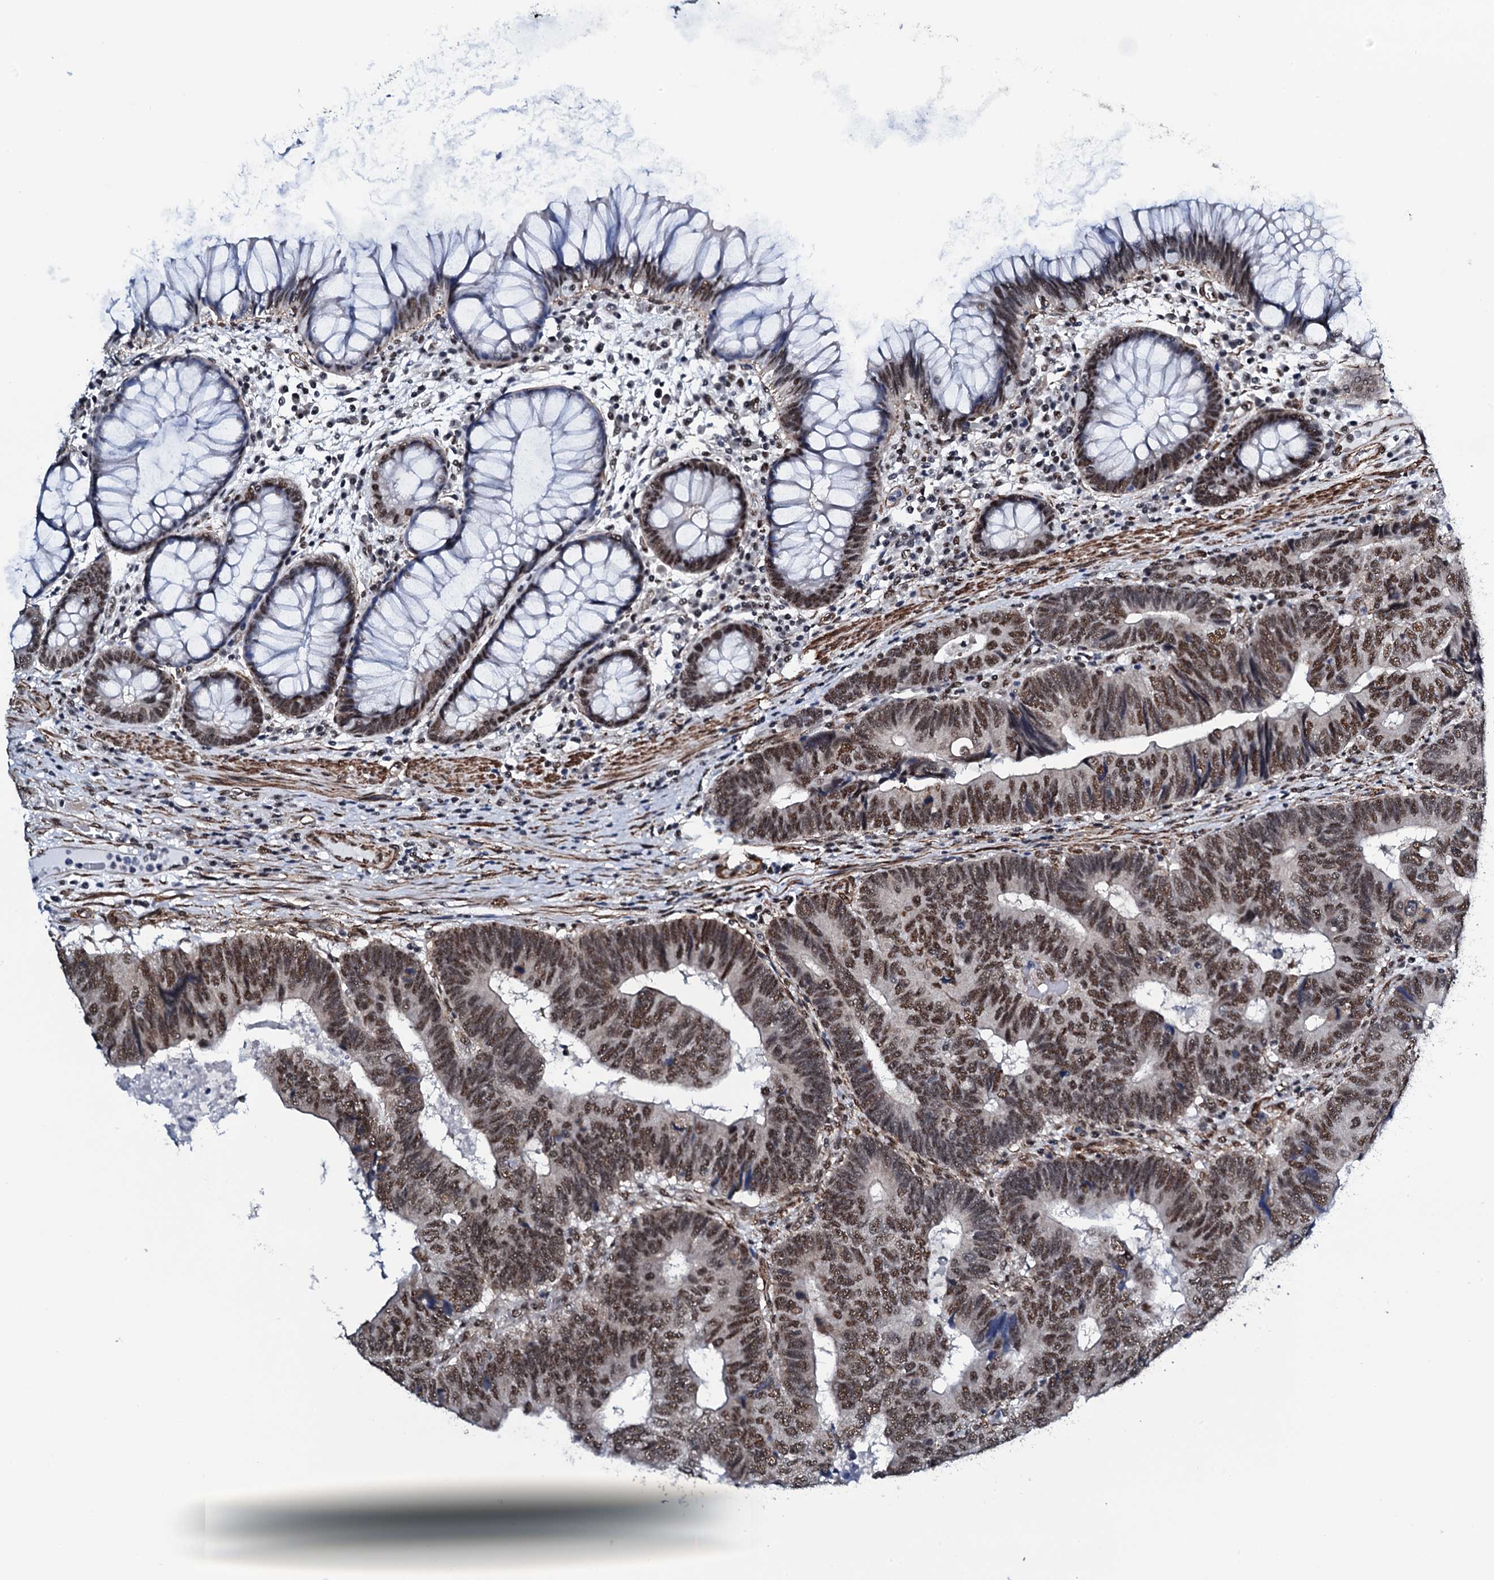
{"staining": {"intensity": "moderate", "quantity": ">75%", "location": "nuclear"}, "tissue": "colorectal cancer", "cell_type": "Tumor cells", "image_type": "cancer", "snomed": [{"axis": "morphology", "description": "Adenocarcinoma, NOS"}, {"axis": "topography", "description": "Colon"}], "caption": "Human colorectal cancer stained with a protein marker demonstrates moderate staining in tumor cells.", "gene": "CWC15", "patient": {"sex": "female", "age": 67}}